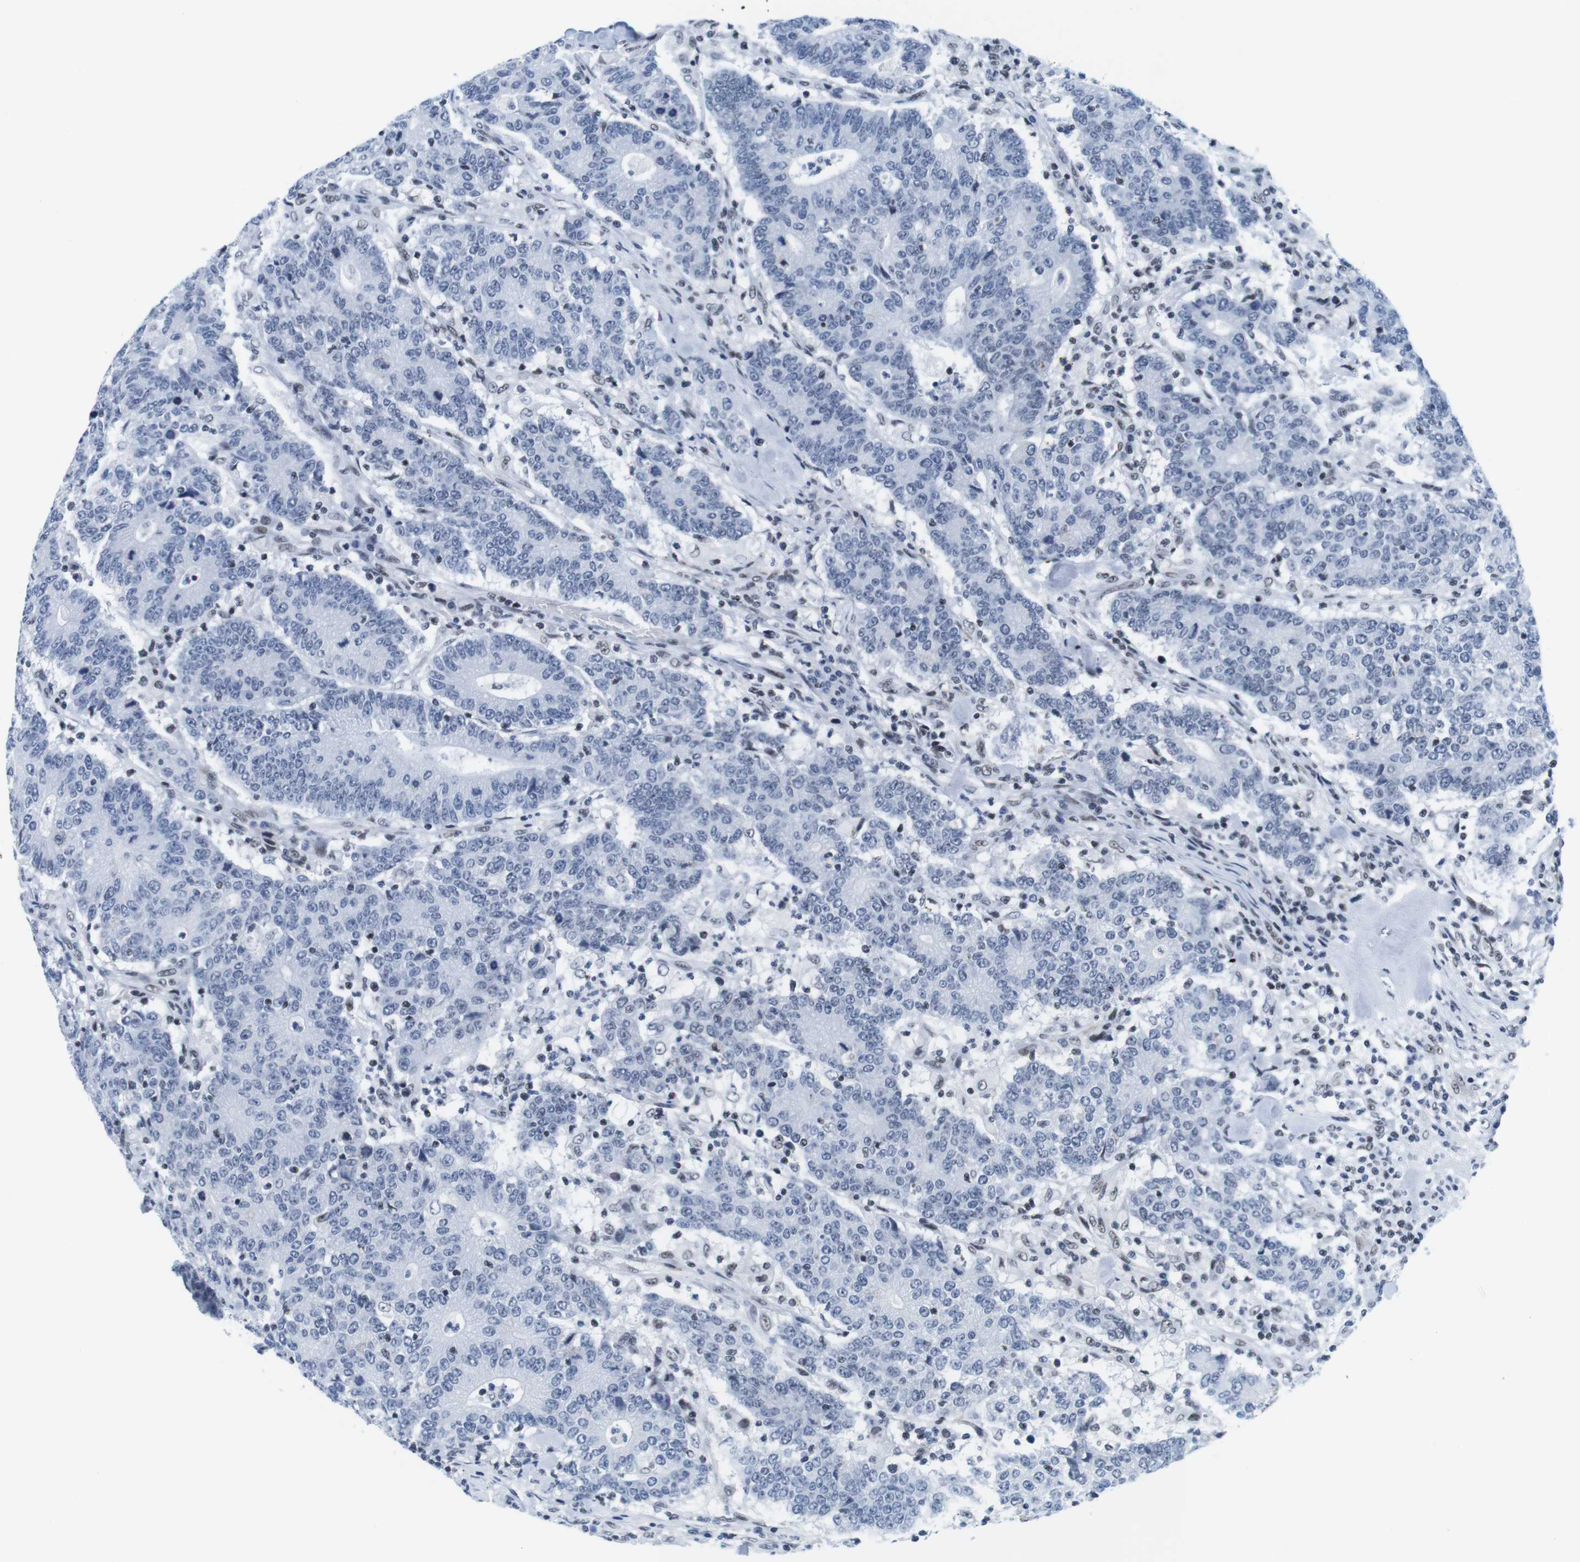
{"staining": {"intensity": "negative", "quantity": "none", "location": "none"}, "tissue": "colorectal cancer", "cell_type": "Tumor cells", "image_type": "cancer", "snomed": [{"axis": "morphology", "description": "Normal tissue, NOS"}, {"axis": "morphology", "description": "Adenocarcinoma, NOS"}, {"axis": "topography", "description": "Colon"}], "caption": "DAB immunohistochemical staining of human colorectal cancer displays no significant expression in tumor cells.", "gene": "IFI16", "patient": {"sex": "female", "age": 75}}